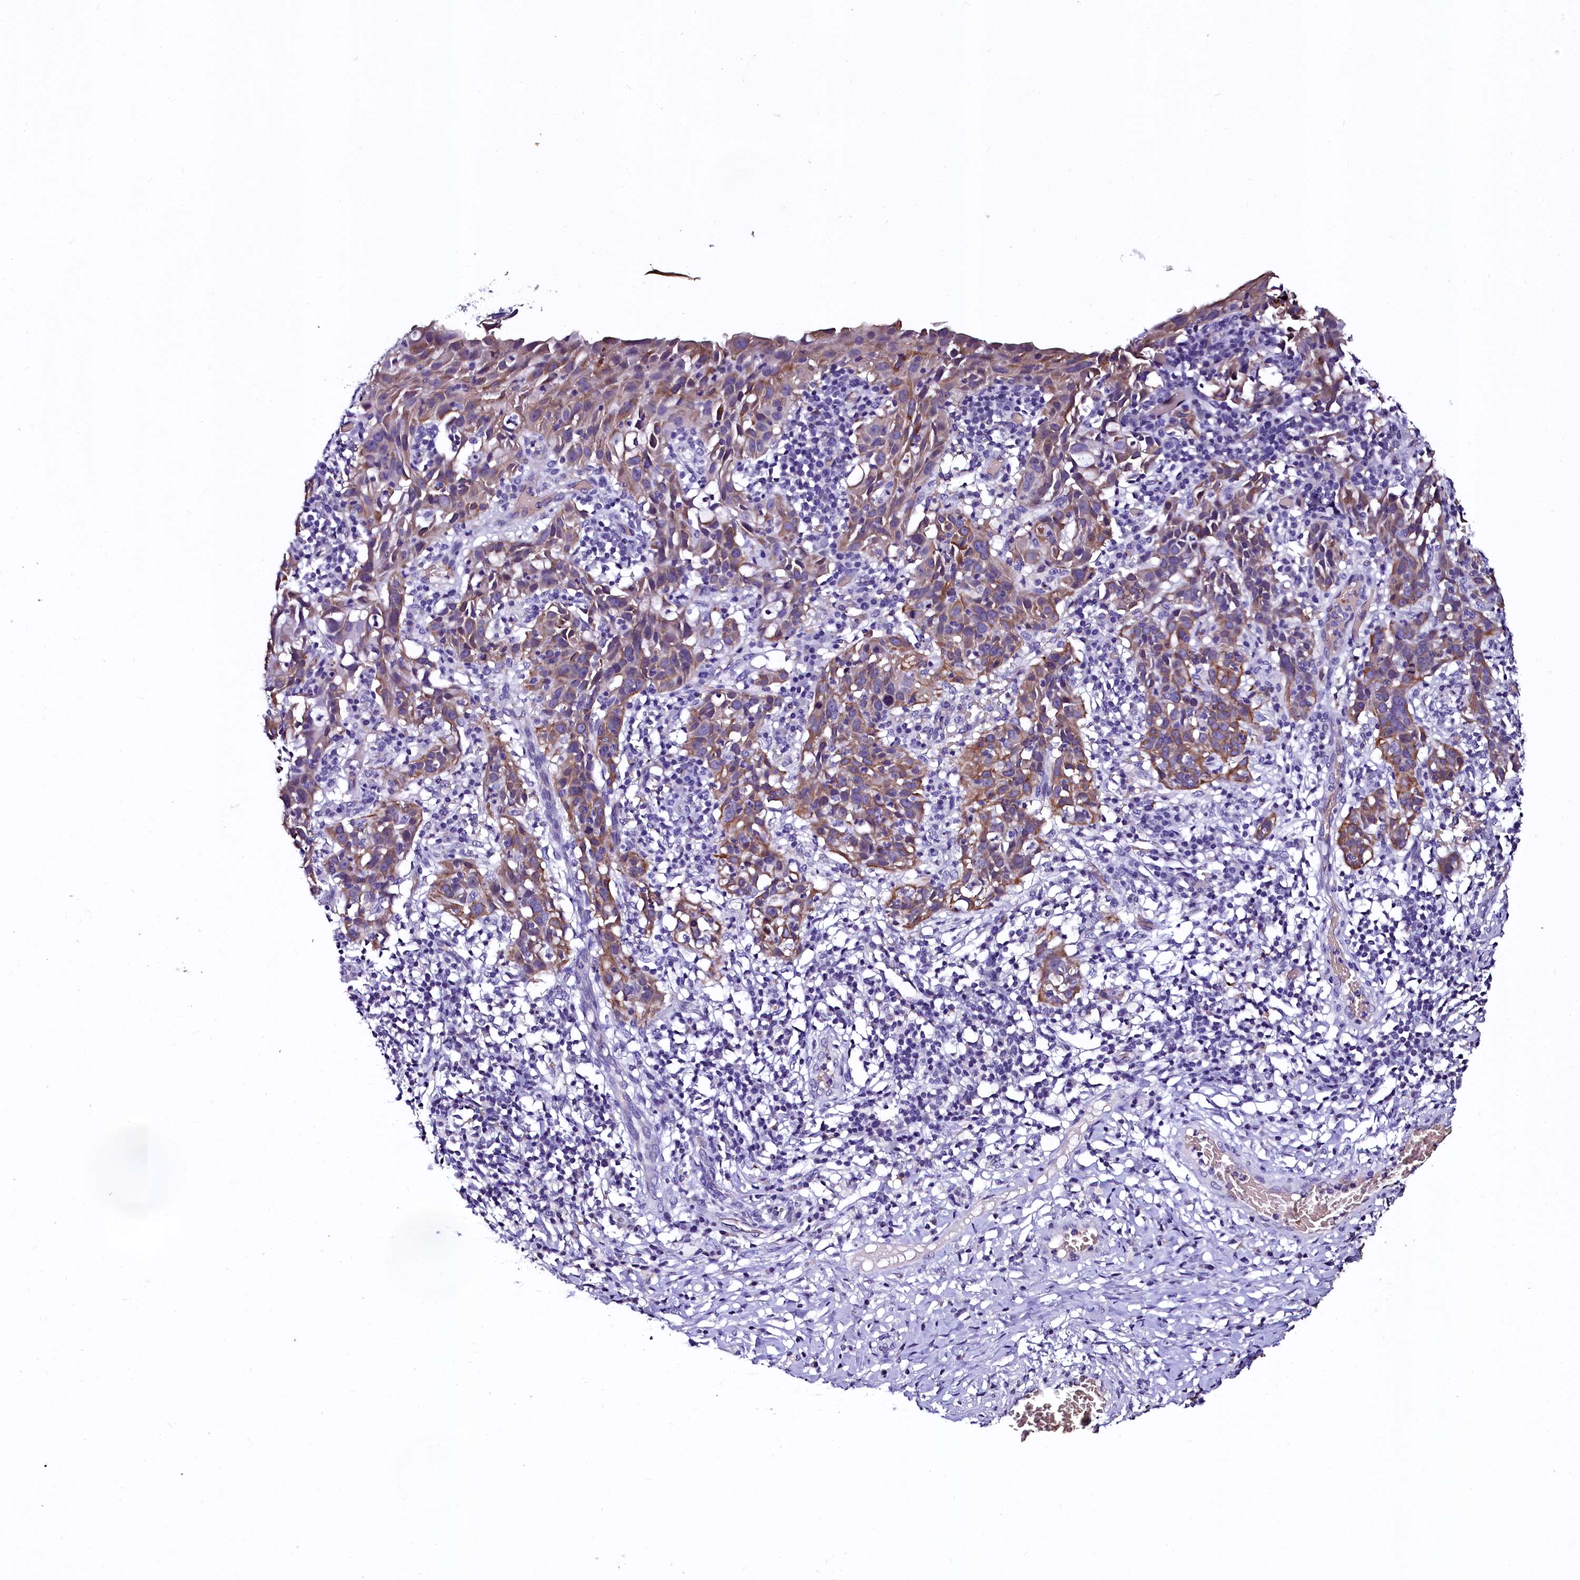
{"staining": {"intensity": "moderate", "quantity": ">75%", "location": "cytoplasmic/membranous"}, "tissue": "cervical cancer", "cell_type": "Tumor cells", "image_type": "cancer", "snomed": [{"axis": "morphology", "description": "Squamous cell carcinoma, NOS"}, {"axis": "topography", "description": "Cervix"}], "caption": "Cervical squamous cell carcinoma stained for a protein demonstrates moderate cytoplasmic/membranous positivity in tumor cells.", "gene": "CTDSPL2", "patient": {"sex": "female", "age": 50}}